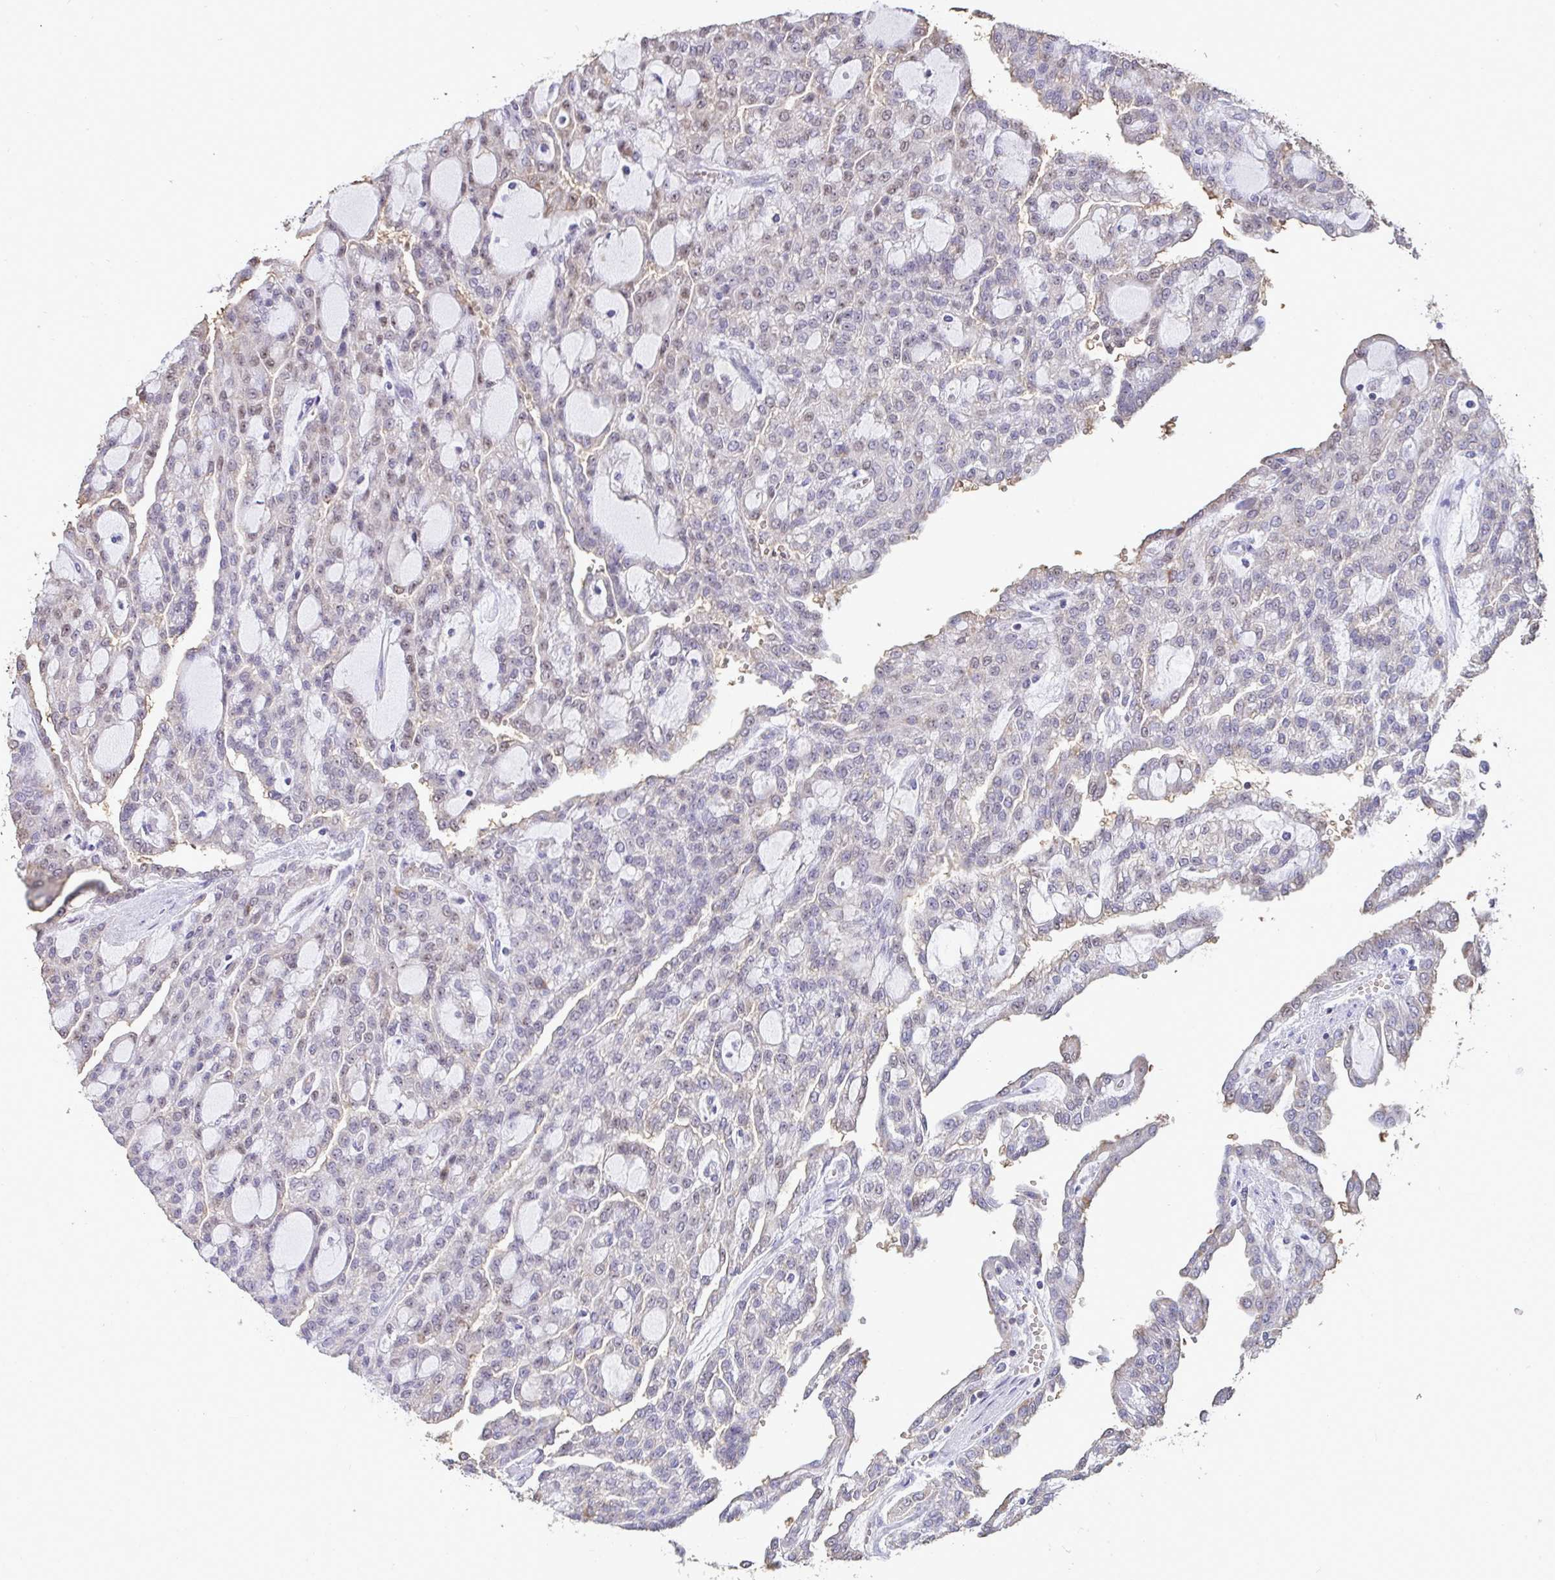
{"staining": {"intensity": "weak", "quantity": "<25%", "location": "nuclear"}, "tissue": "renal cancer", "cell_type": "Tumor cells", "image_type": "cancer", "snomed": [{"axis": "morphology", "description": "Adenocarcinoma, NOS"}, {"axis": "topography", "description": "Kidney"}], "caption": "There is no significant expression in tumor cells of renal adenocarcinoma.", "gene": "SENP3", "patient": {"sex": "male", "age": 63}}